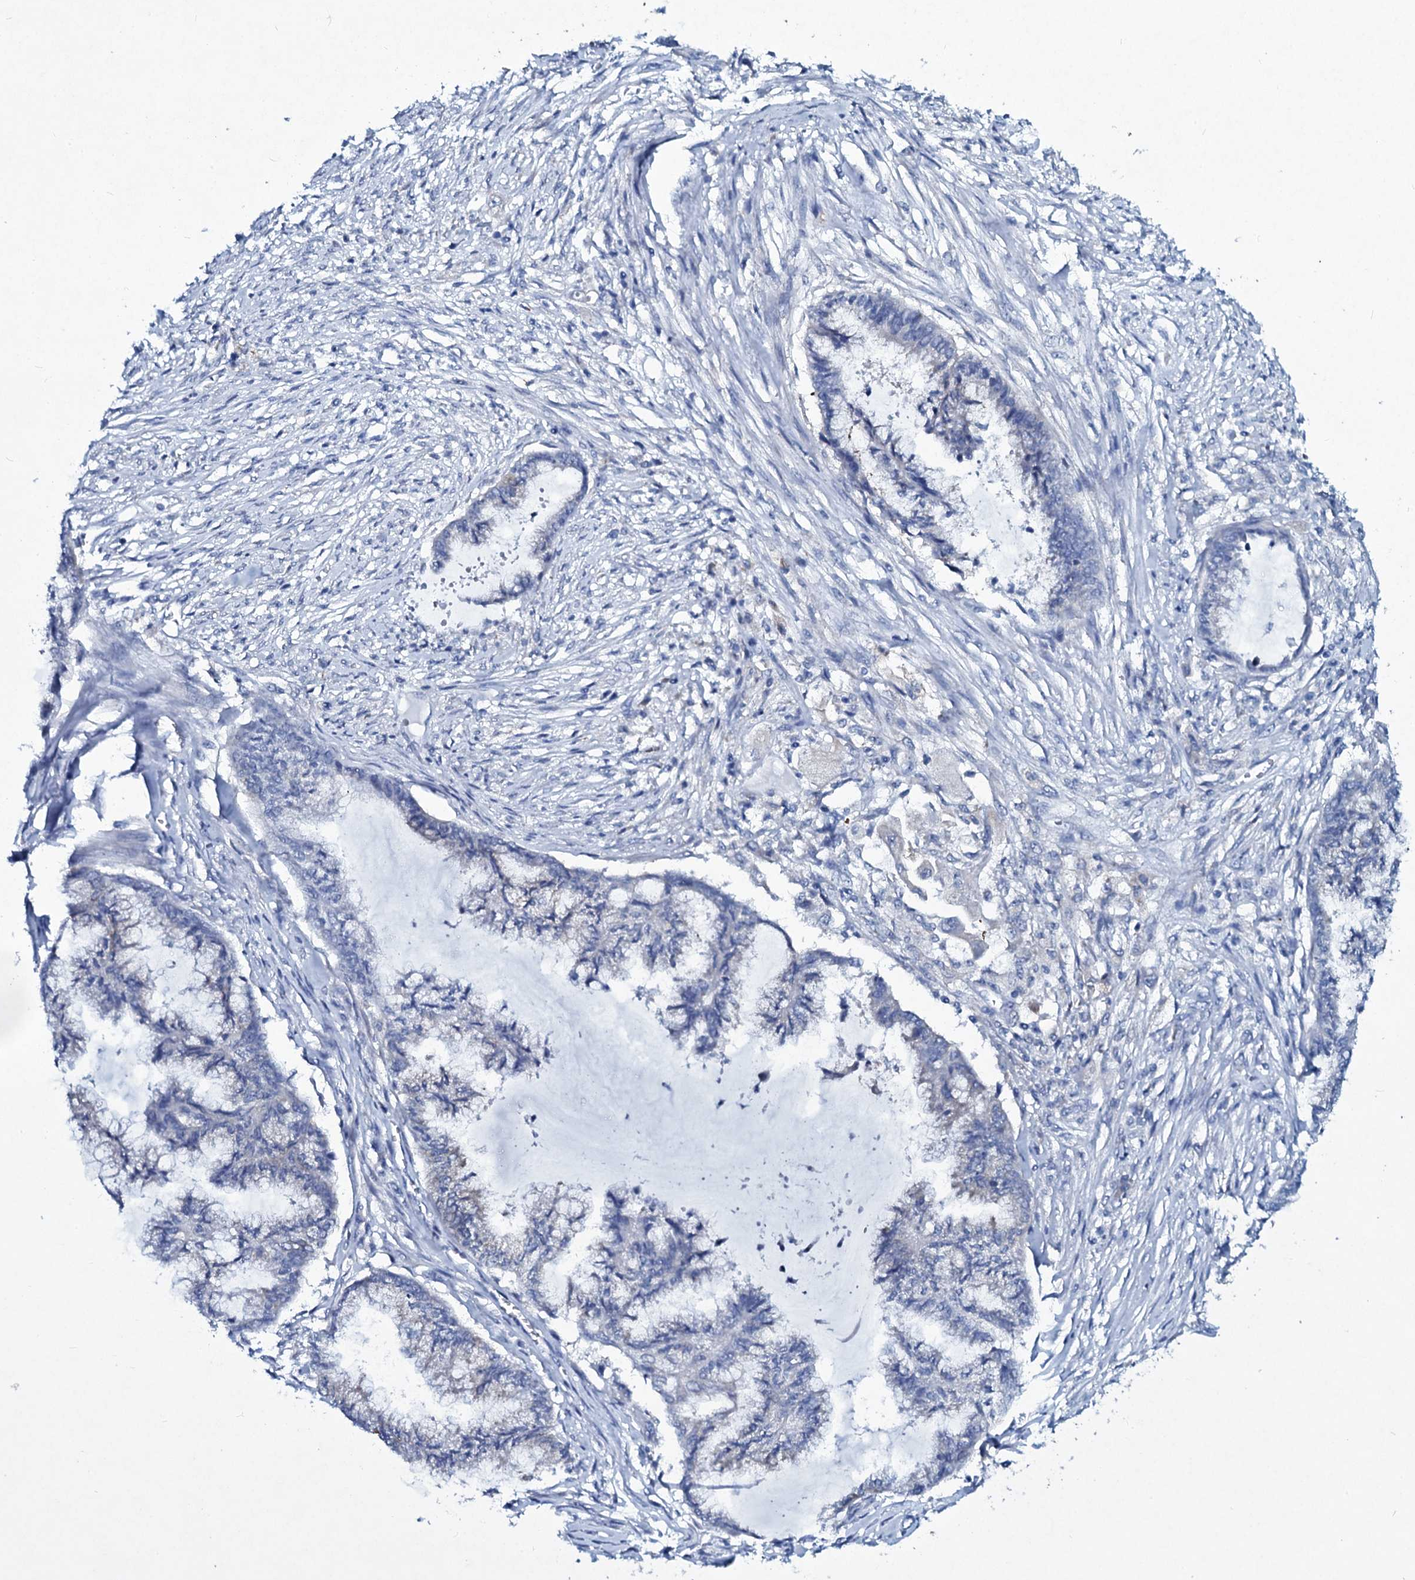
{"staining": {"intensity": "negative", "quantity": "none", "location": "none"}, "tissue": "endometrial cancer", "cell_type": "Tumor cells", "image_type": "cancer", "snomed": [{"axis": "morphology", "description": "Adenocarcinoma, NOS"}, {"axis": "topography", "description": "Endometrium"}], "caption": "An image of endometrial cancer stained for a protein reveals no brown staining in tumor cells. The staining was performed using DAB (3,3'-diaminobenzidine) to visualize the protein expression in brown, while the nuclei were stained in blue with hematoxylin (Magnification: 20x).", "gene": "TPGS2", "patient": {"sex": "female", "age": 86}}